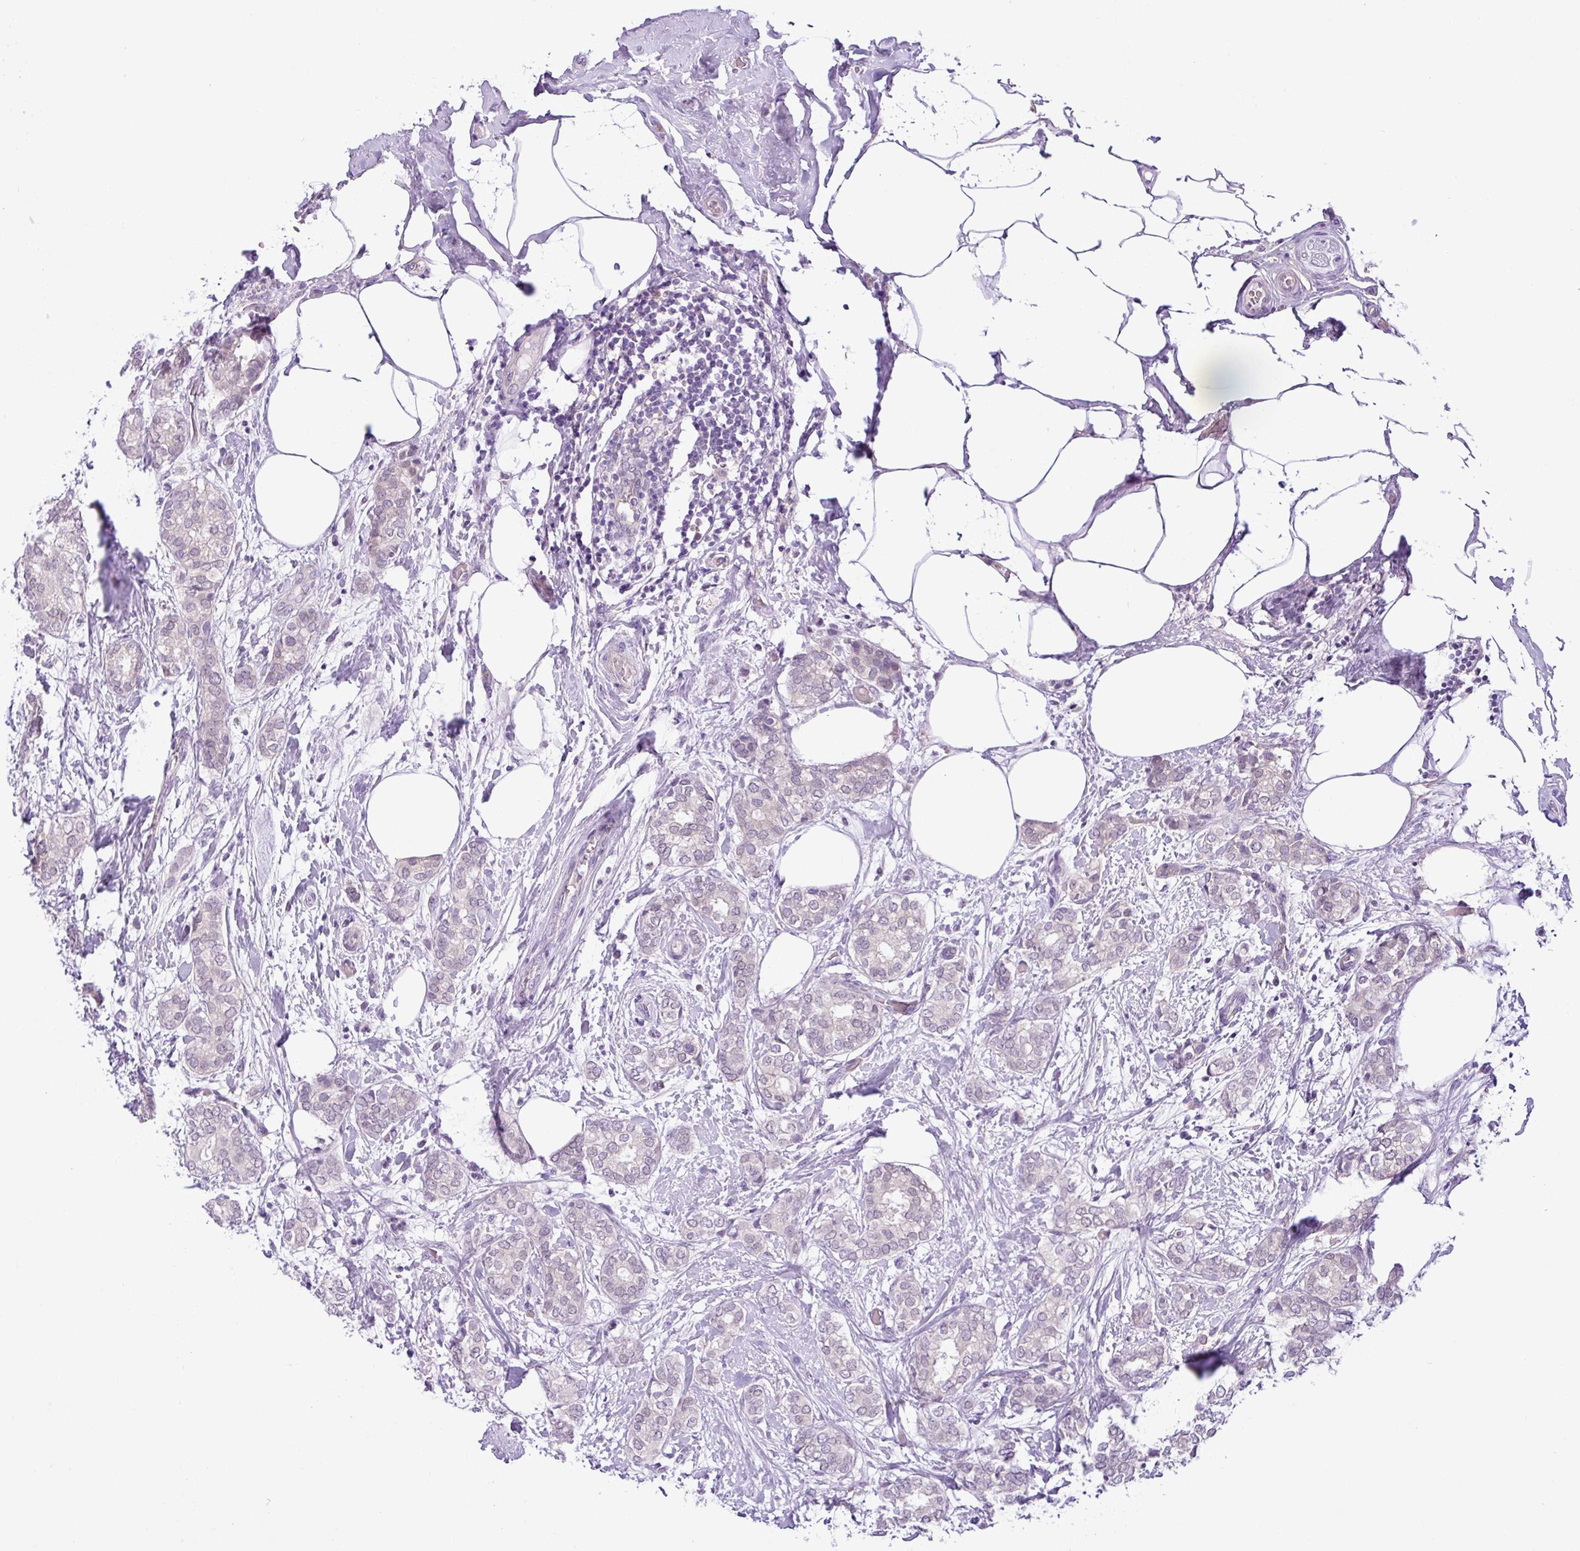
{"staining": {"intensity": "negative", "quantity": "none", "location": "none"}, "tissue": "breast cancer", "cell_type": "Tumor cells", "image_type": "cancer", "snomed": [{"axis": "morphology", "description": "Duct carcinoma"}, {"axis": "topography", "description": "Breast"}], "caption": "A photomicrograph of intraductal carcinoma (breast) stained for a protein displays no brown staining in tumor cells.", "gene": "TONSL", "patient": {"sex": "female", "age": 73}}